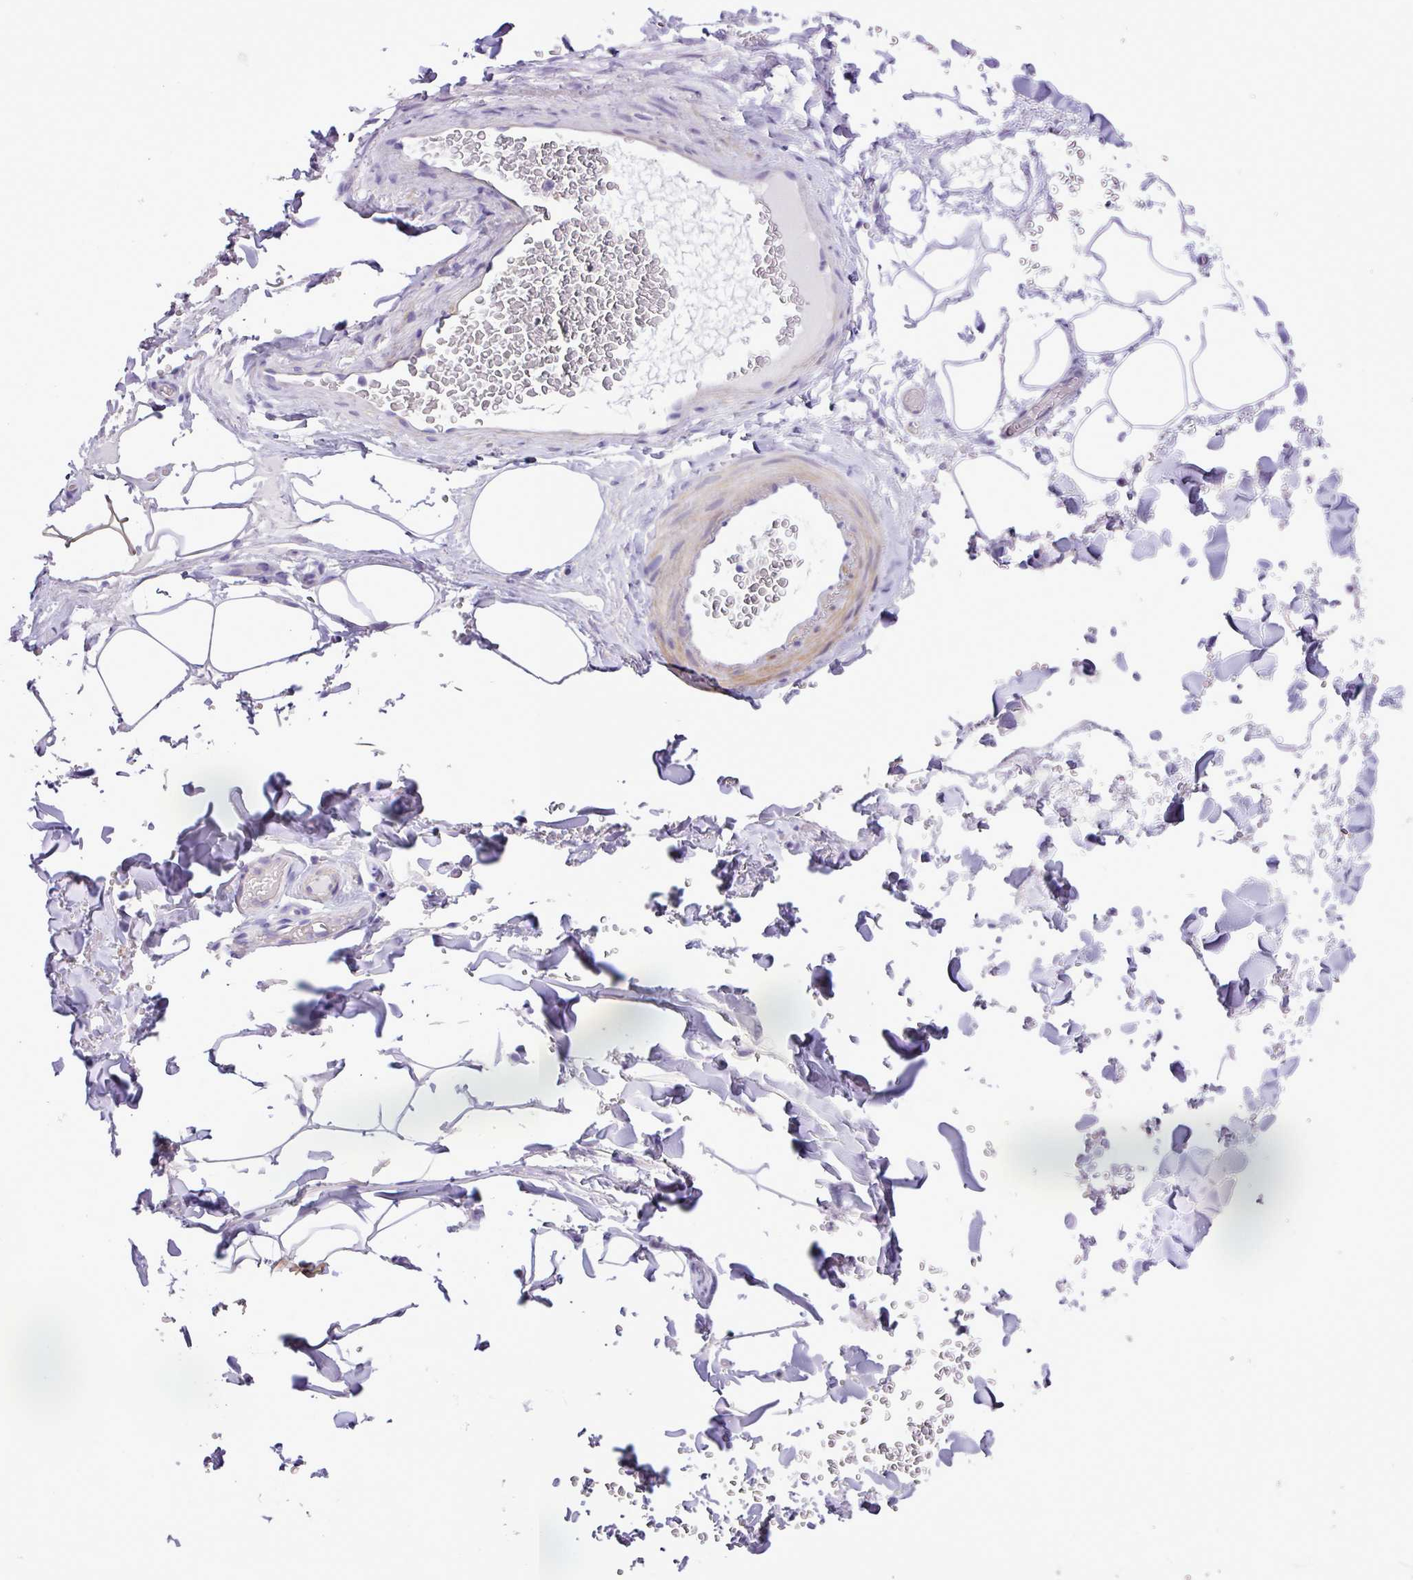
{"staining": {"intensity": "negative", "quantity": "none", "location": "none"}, "tissue": "adipose tissue", "cell_type": "Adipocytes", "image_type": "normal", "snomed": [{"axis": "morphology", "description": "Normal tissue, NOS"}, {"axis": "topography", "description": "Rectum"}, {"axis": "topography", "description": "Peripheral nerve tissue"}], "caption": "Protein analysis of normal adipose tissue displays no significant positivity in adipocytes.", "gene": "ZNF334", "patient": {"sex": "female", "age": 69}}